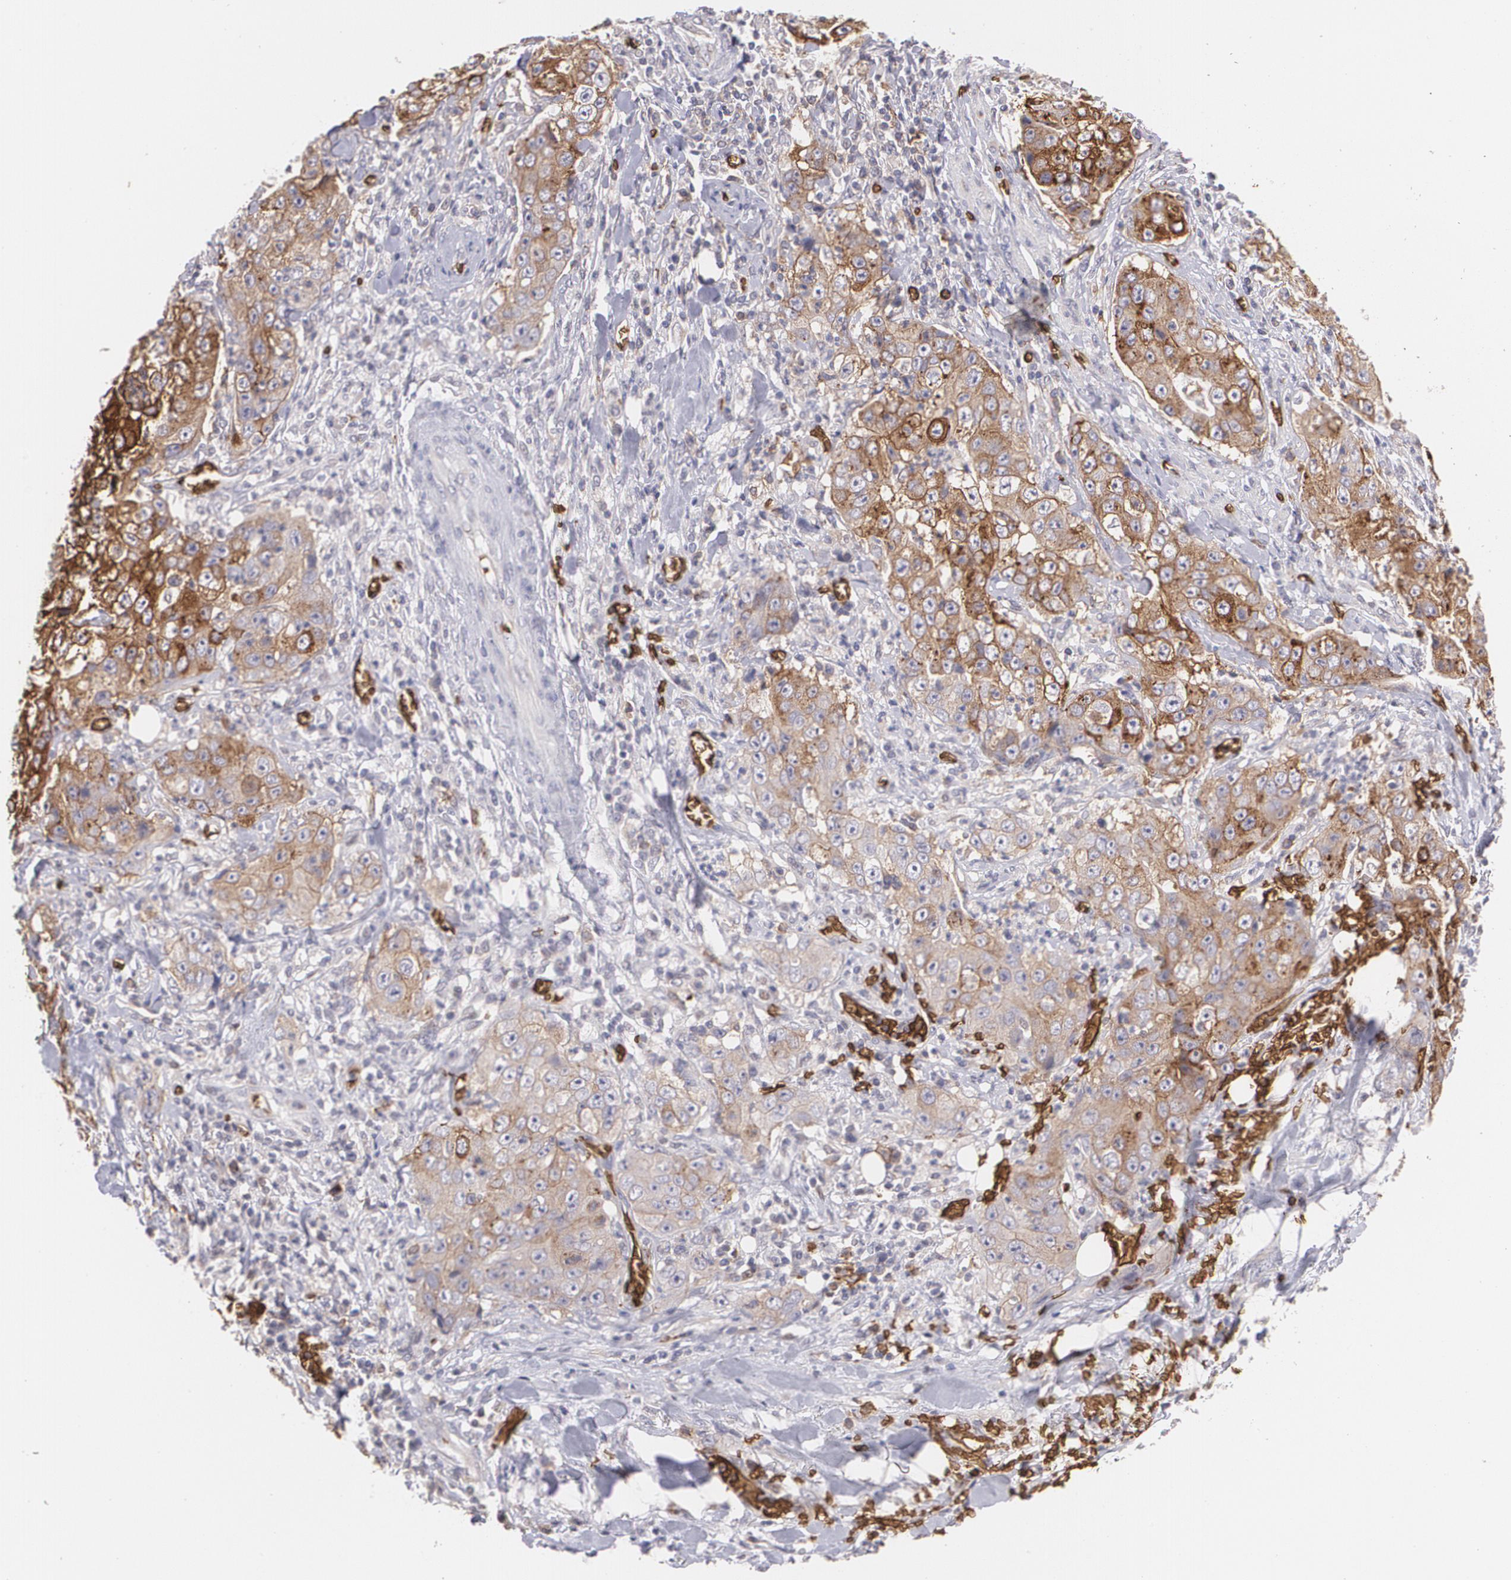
{"staining": {"intensity": "moderate", "quantity": ">75%", "location": "cytoplasmic/membranous"}, "tissue": "lung cancer", "cell_type": "Tumor cells", "image_type": "cancer", "snomed": [{"axis": "morphology", "description": "Squamous cell carcinoma, NOS"}, {"axis": "topography", "description": "Lung"}], "caption": "There is medium levels of moderate cytoplasmic/membranous positivity in tumor cells of lung cancer (squamous cell carcinoma), as demonstrated by immunohistochemical staining (brown color).", "gene": "SLC2A1", "patient": {"sex": "male", "age": 64}}